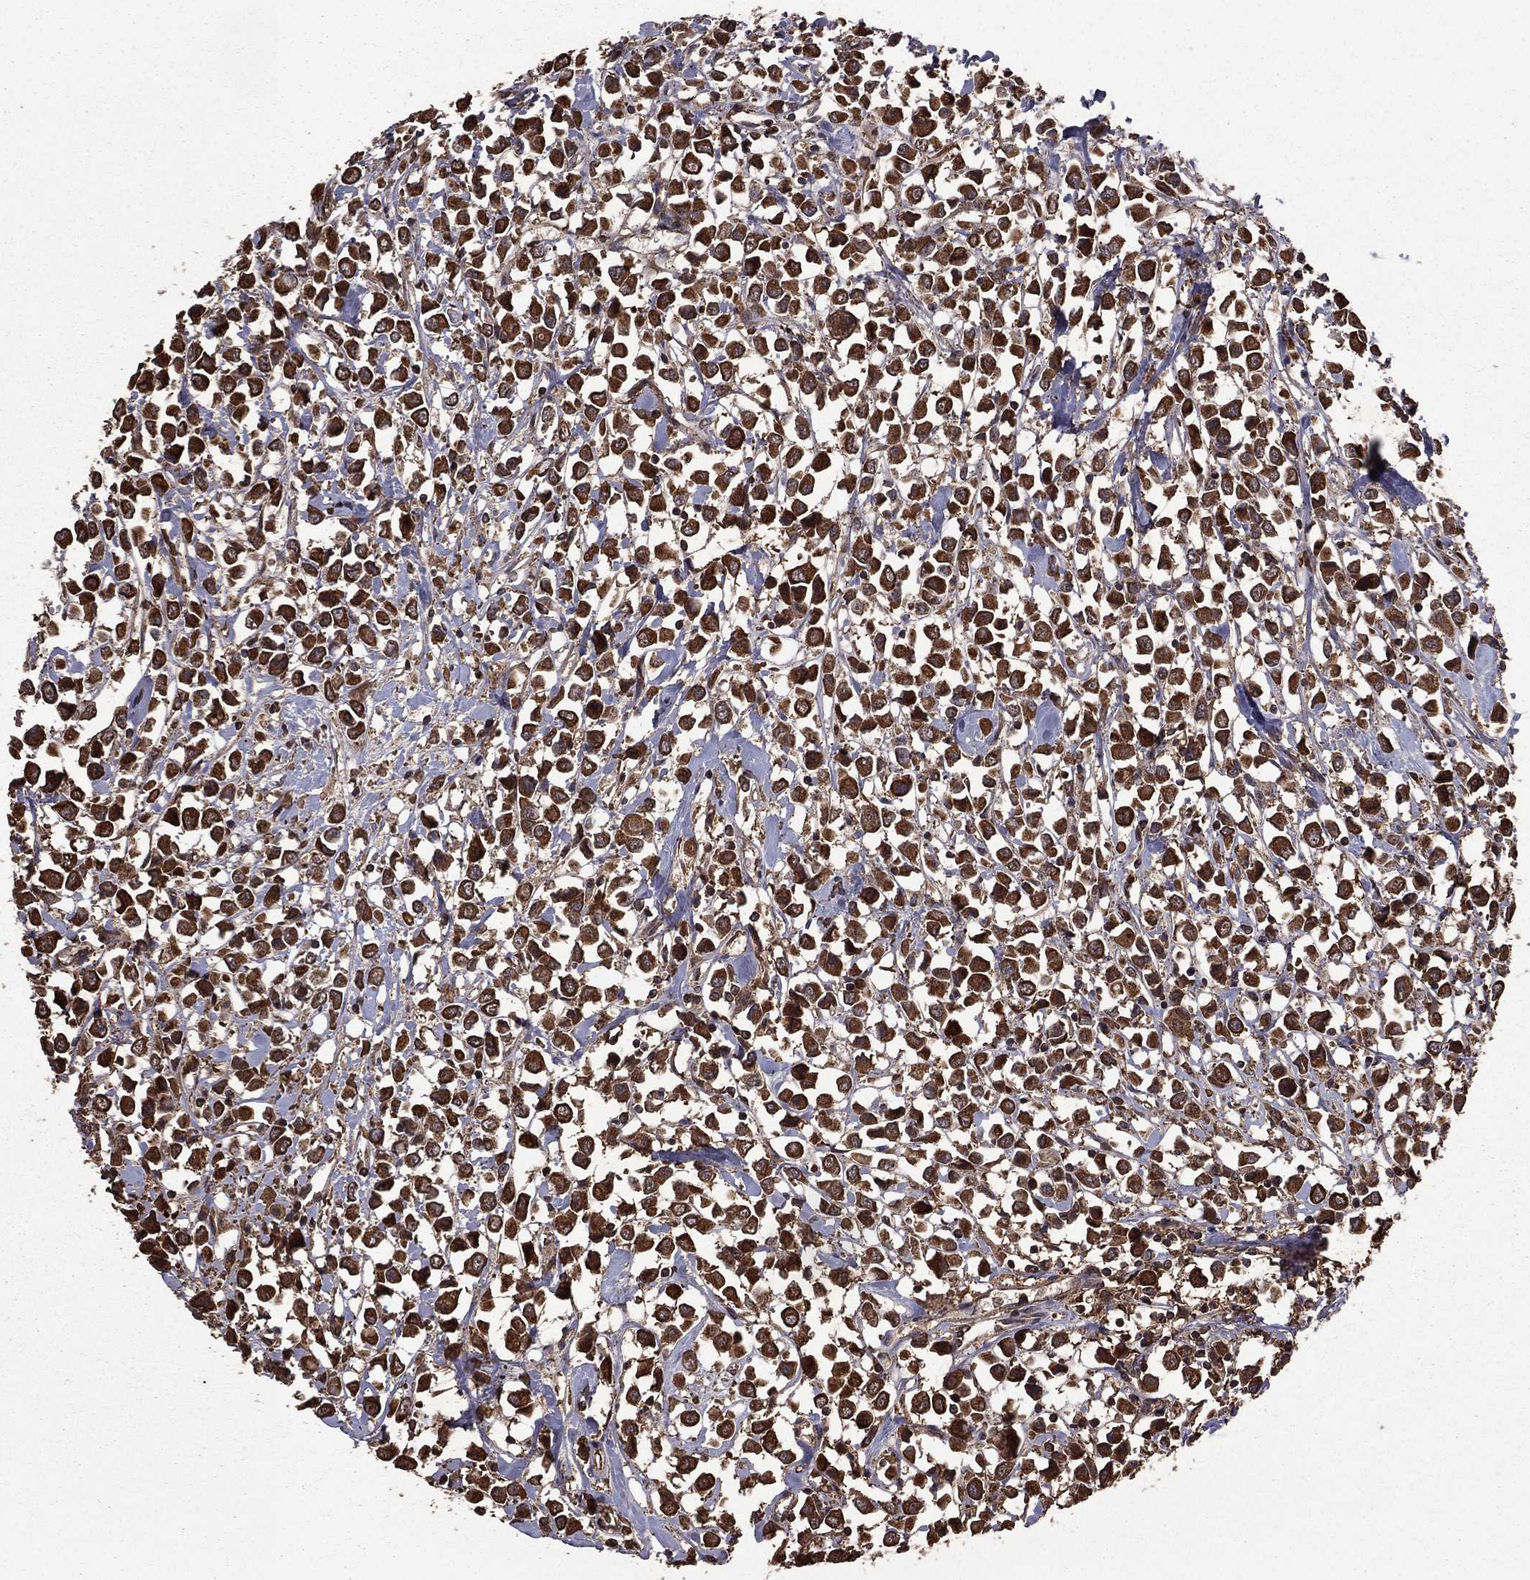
{"staining": {"intensity": "strong", "quantity": ">75%", "location": "cytoplasmic/membranous"}, "tissue": "breast cancer", "cell_type": "Tumor cells", "image_type": "cancer", "snomed": [{"axis": "morphology", "description": "Duct carcinoma"}, {"axis": "topography", "description": "Breast"}], "caption": "Human breast intraductal carcinoma stained with a protein marker reveals strong staining in tumor cells.", "gene": "BIRC6", "patient": {"sex": "female", "age": 61}}